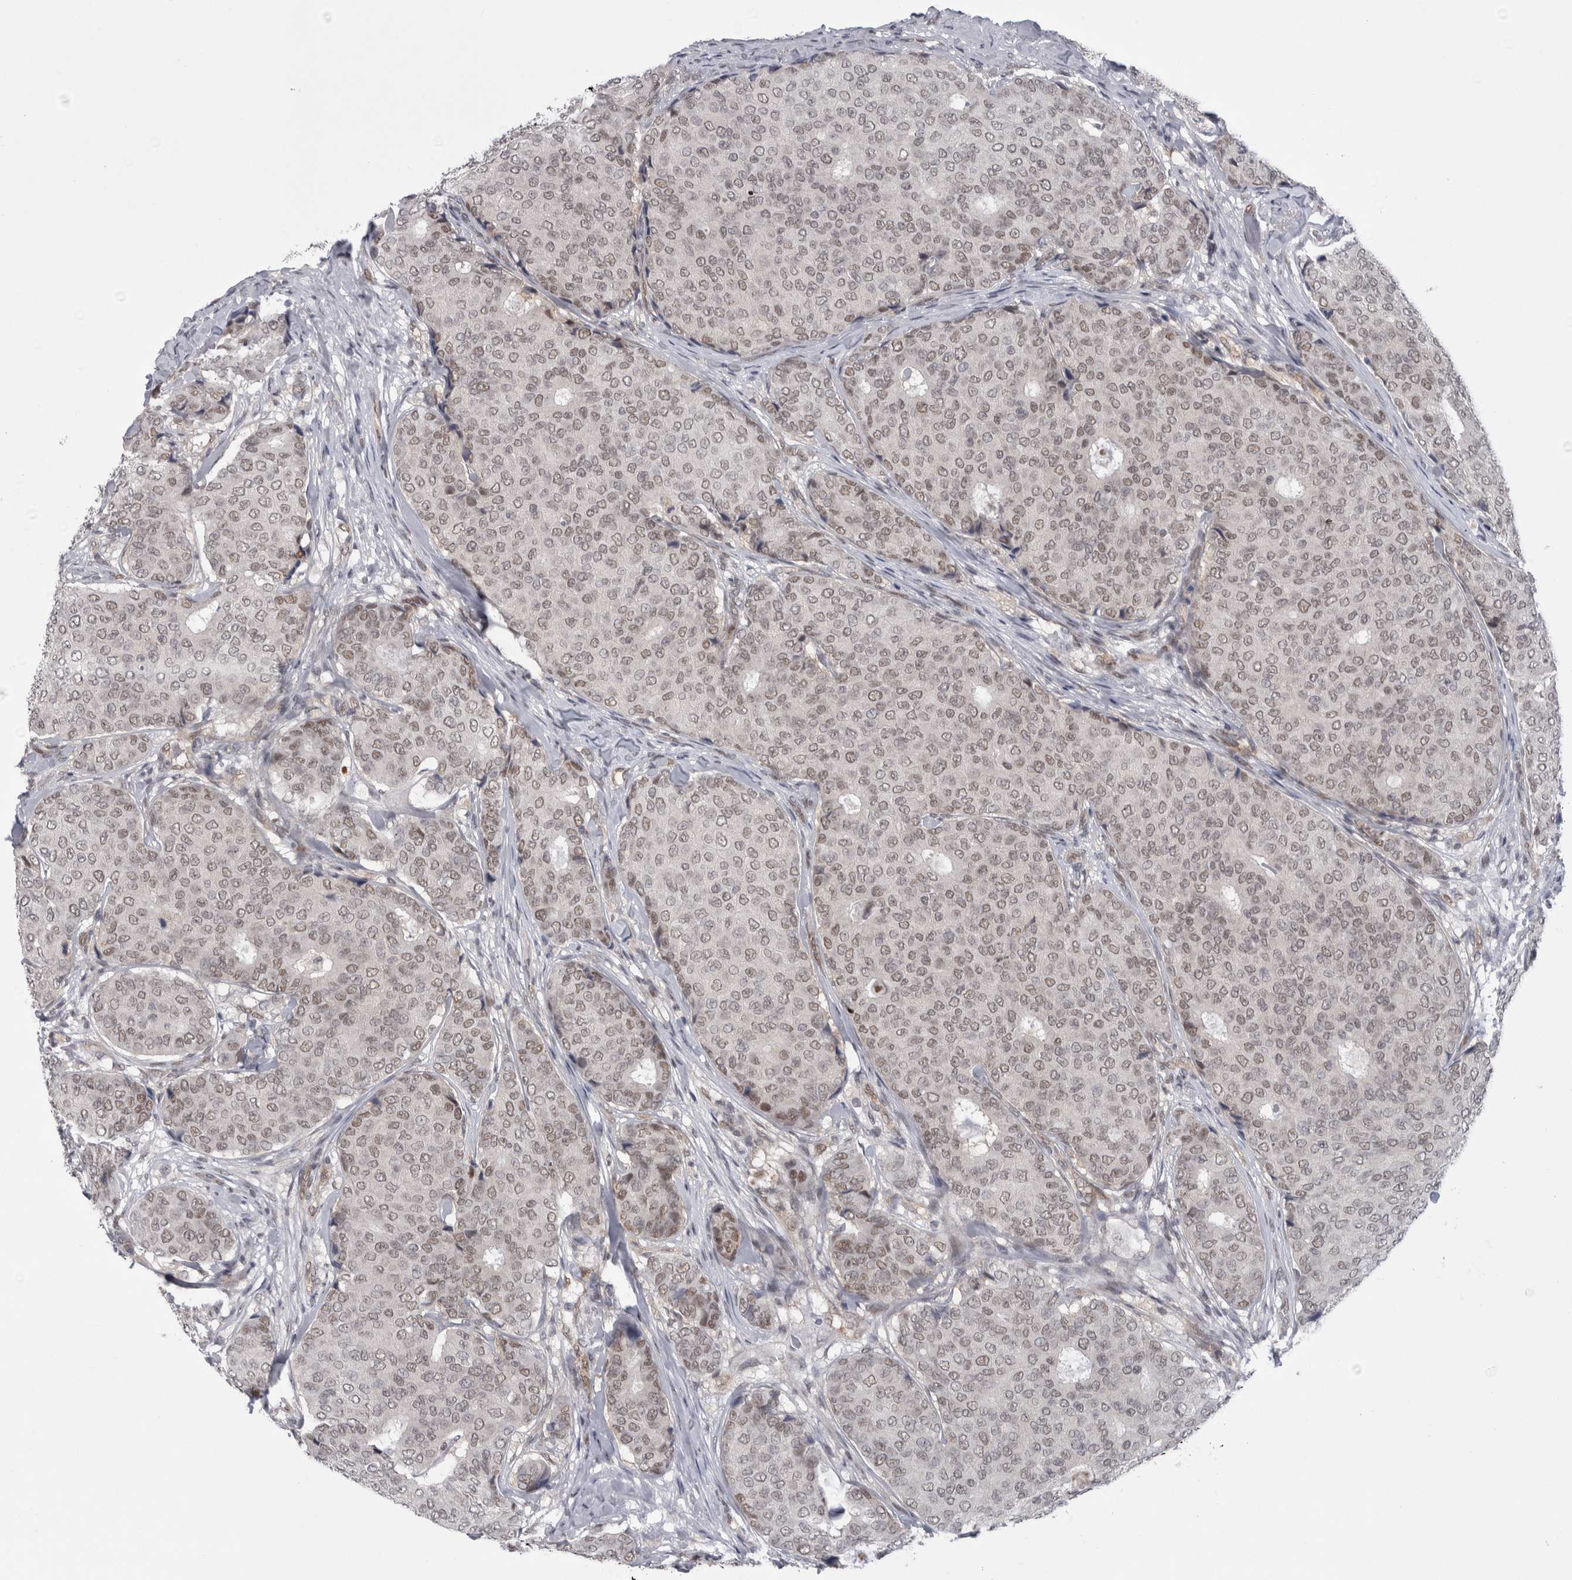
{"staining": {"intensity": "weak", "quantity": ">75%", "location": "nuclear"}, "tissue": "breast cancer", "cell_type": "Tumor cells", "image_type": "cancer", "snomed": [{"axis": "morphology", "description": "Duct carcinoma"}, {"axis": "topography", "description": "Breast"}], "caption": "IHC image of intraductal carcinoma (breast) stained for a protein (brown), which shows low levels of weak nuclear positivity in about >75% of tumor cells.", "gene": "PSMB2", "patient": {"sex": "female", "age": 75}}